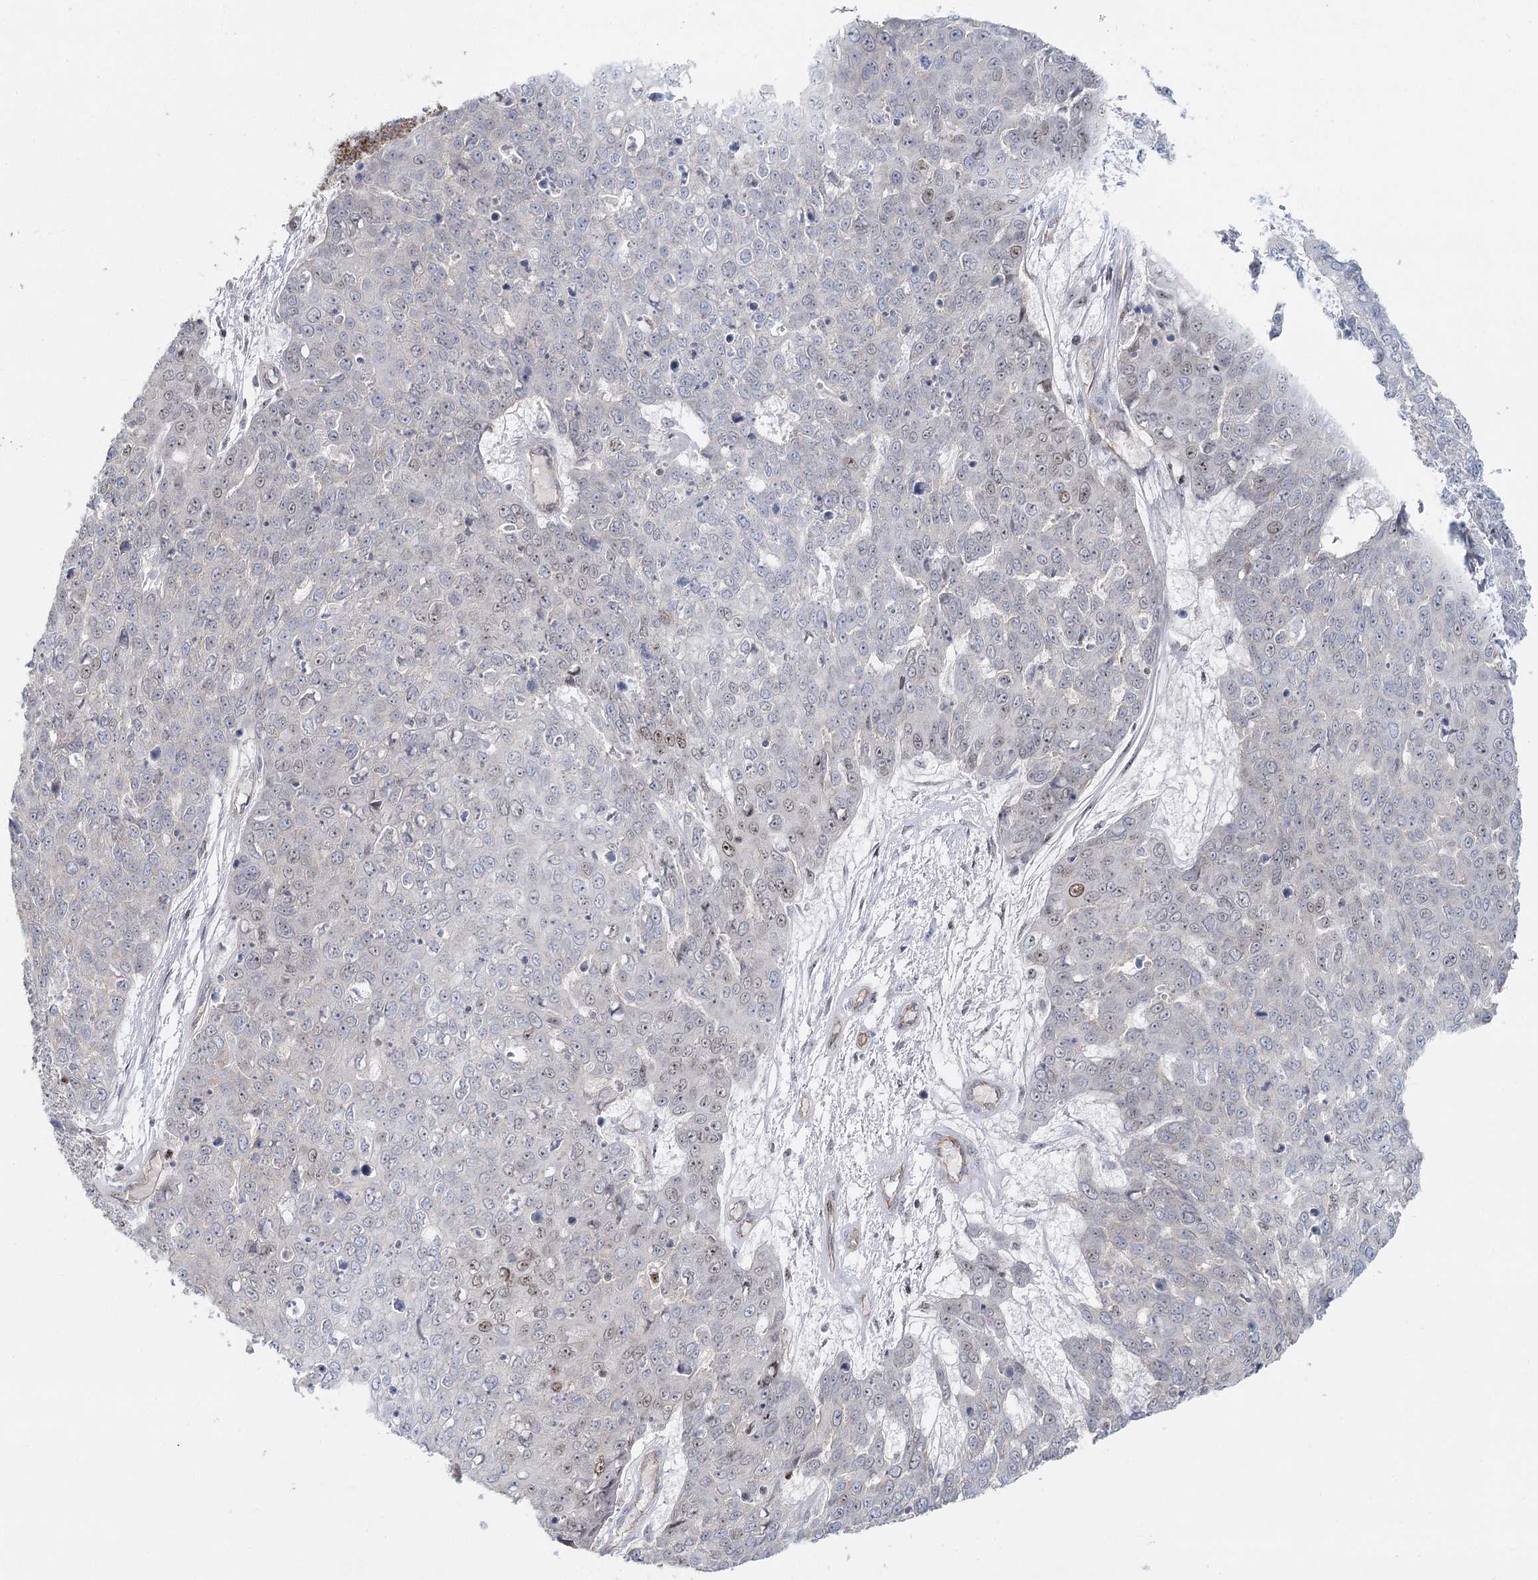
{"staining": {"intensity": "weak", "quantity": "<25%", "location": "nuclear"}, "tissue": "skin cancer", "cell_type": "Tumor cells", "image_type": "cancer", "snomed": [{"axis": "morphology", "description": "Squamous cell carcinoma, NOS"}, {"axis": "topography", "description": "Skin"}], "caption": "DAB immunohistochemical staining of human squamous cell carcinoma (skin) shows no significant staining in tumor cells.", "gene": "ZFYVE28", "patient": {"sex": "female", "age": 44}}